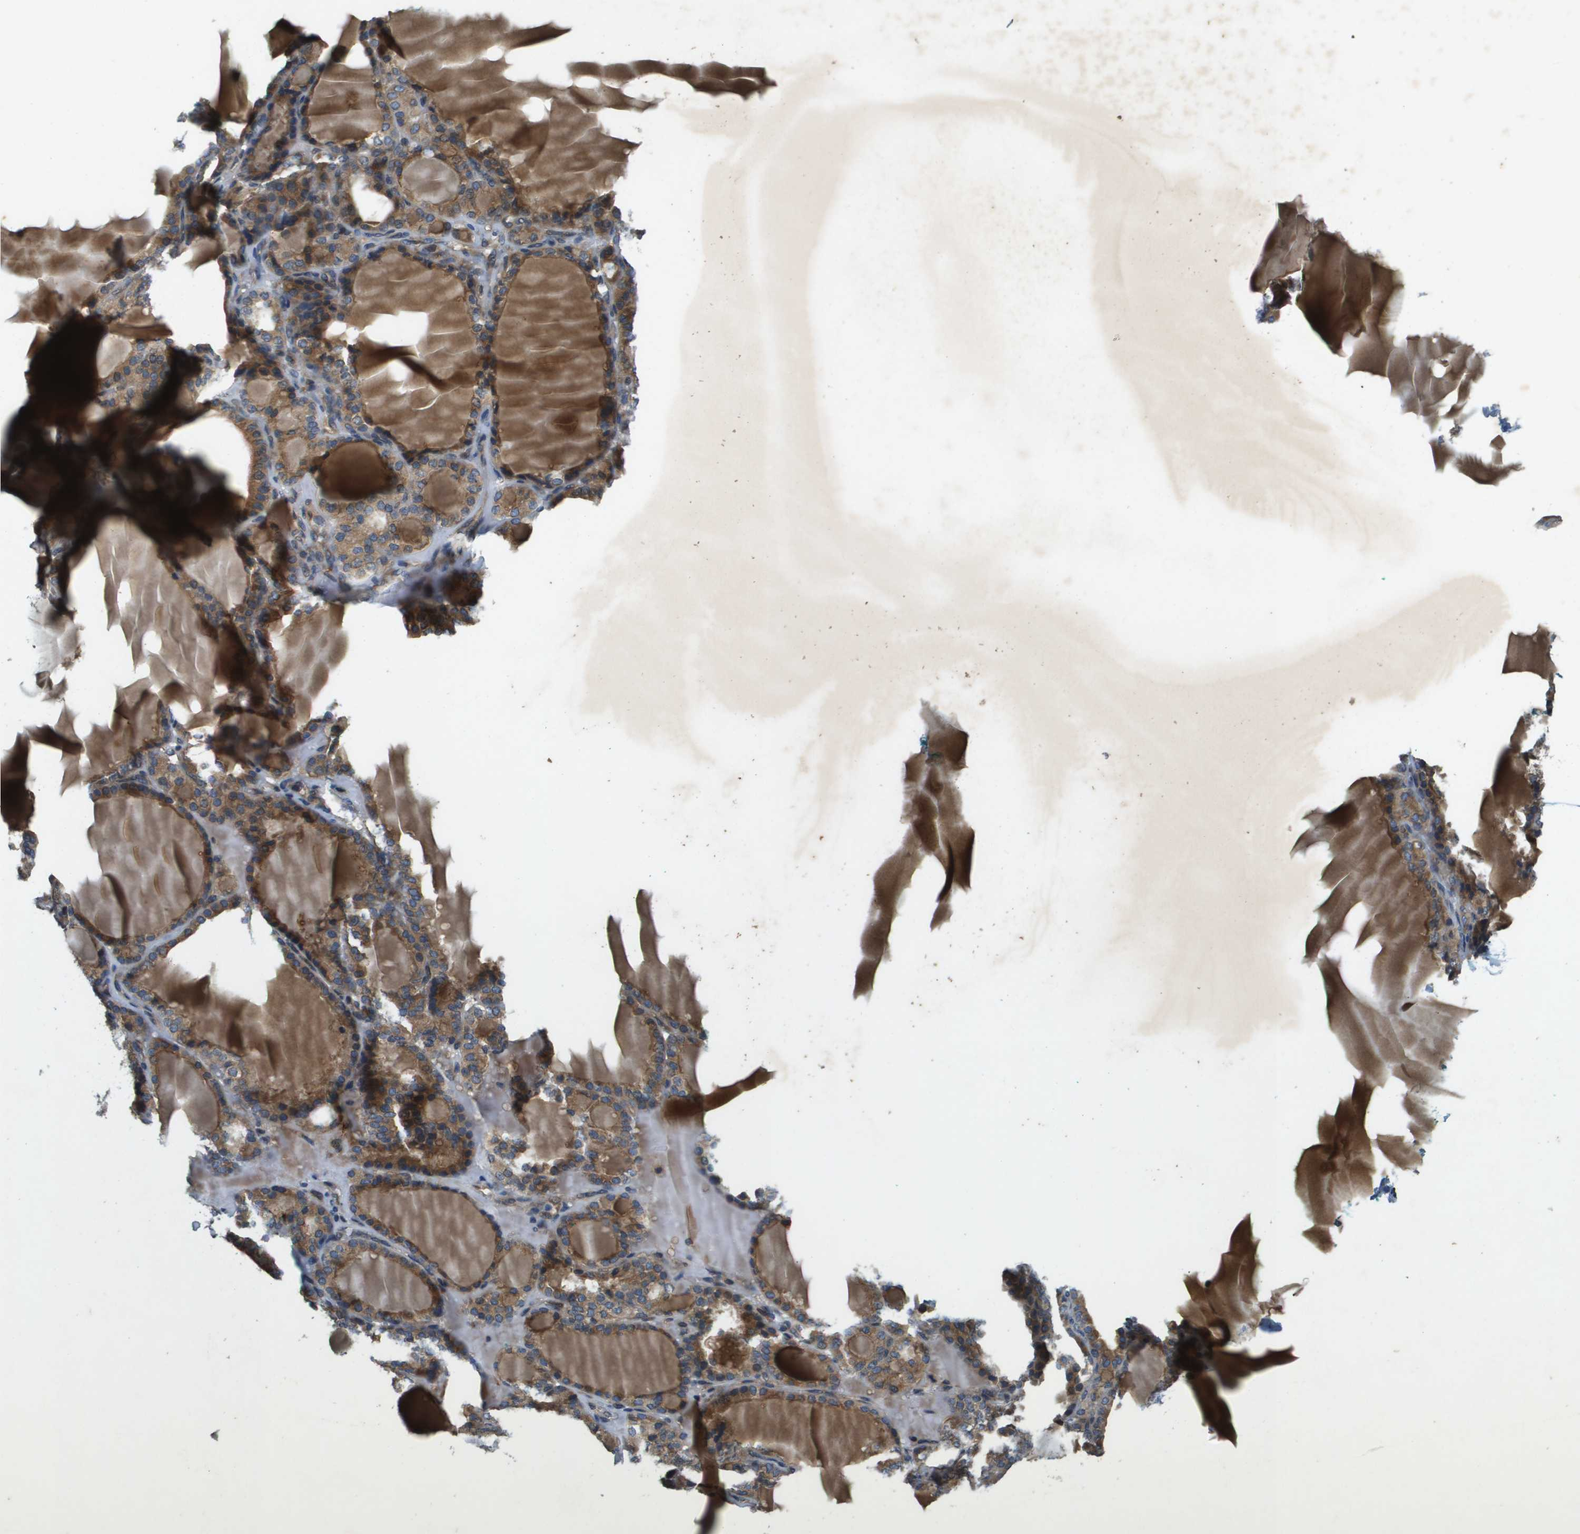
{"staining": {"intensity": "weak", "quantity": ">75%", "location": "cytoplasmic/membranous"}, "tissue": "thyroid gland", "cell_type": "Glandular cells", "image_type": "normal", "snomed": [{"axis": "morphology", "description": "Normal tissue, NOS"}, {"axis": "topography", "description": "Thyroid gland"}], "caption": "Immunohistochemistry (IHC) staining of unremarkable thyroid gland, which displays low levels of weak cytoplasmic/membranous expression in approximately >75% of glandular cells indicating weak cytoplasmic/membranous protein staining. The staining was performed using DAB (brown) for protein detection and nuclei were counterstained in hematoxylin (blue).", "gene": "PGAP3", "patient": {"sex": "female", "age": 28}}